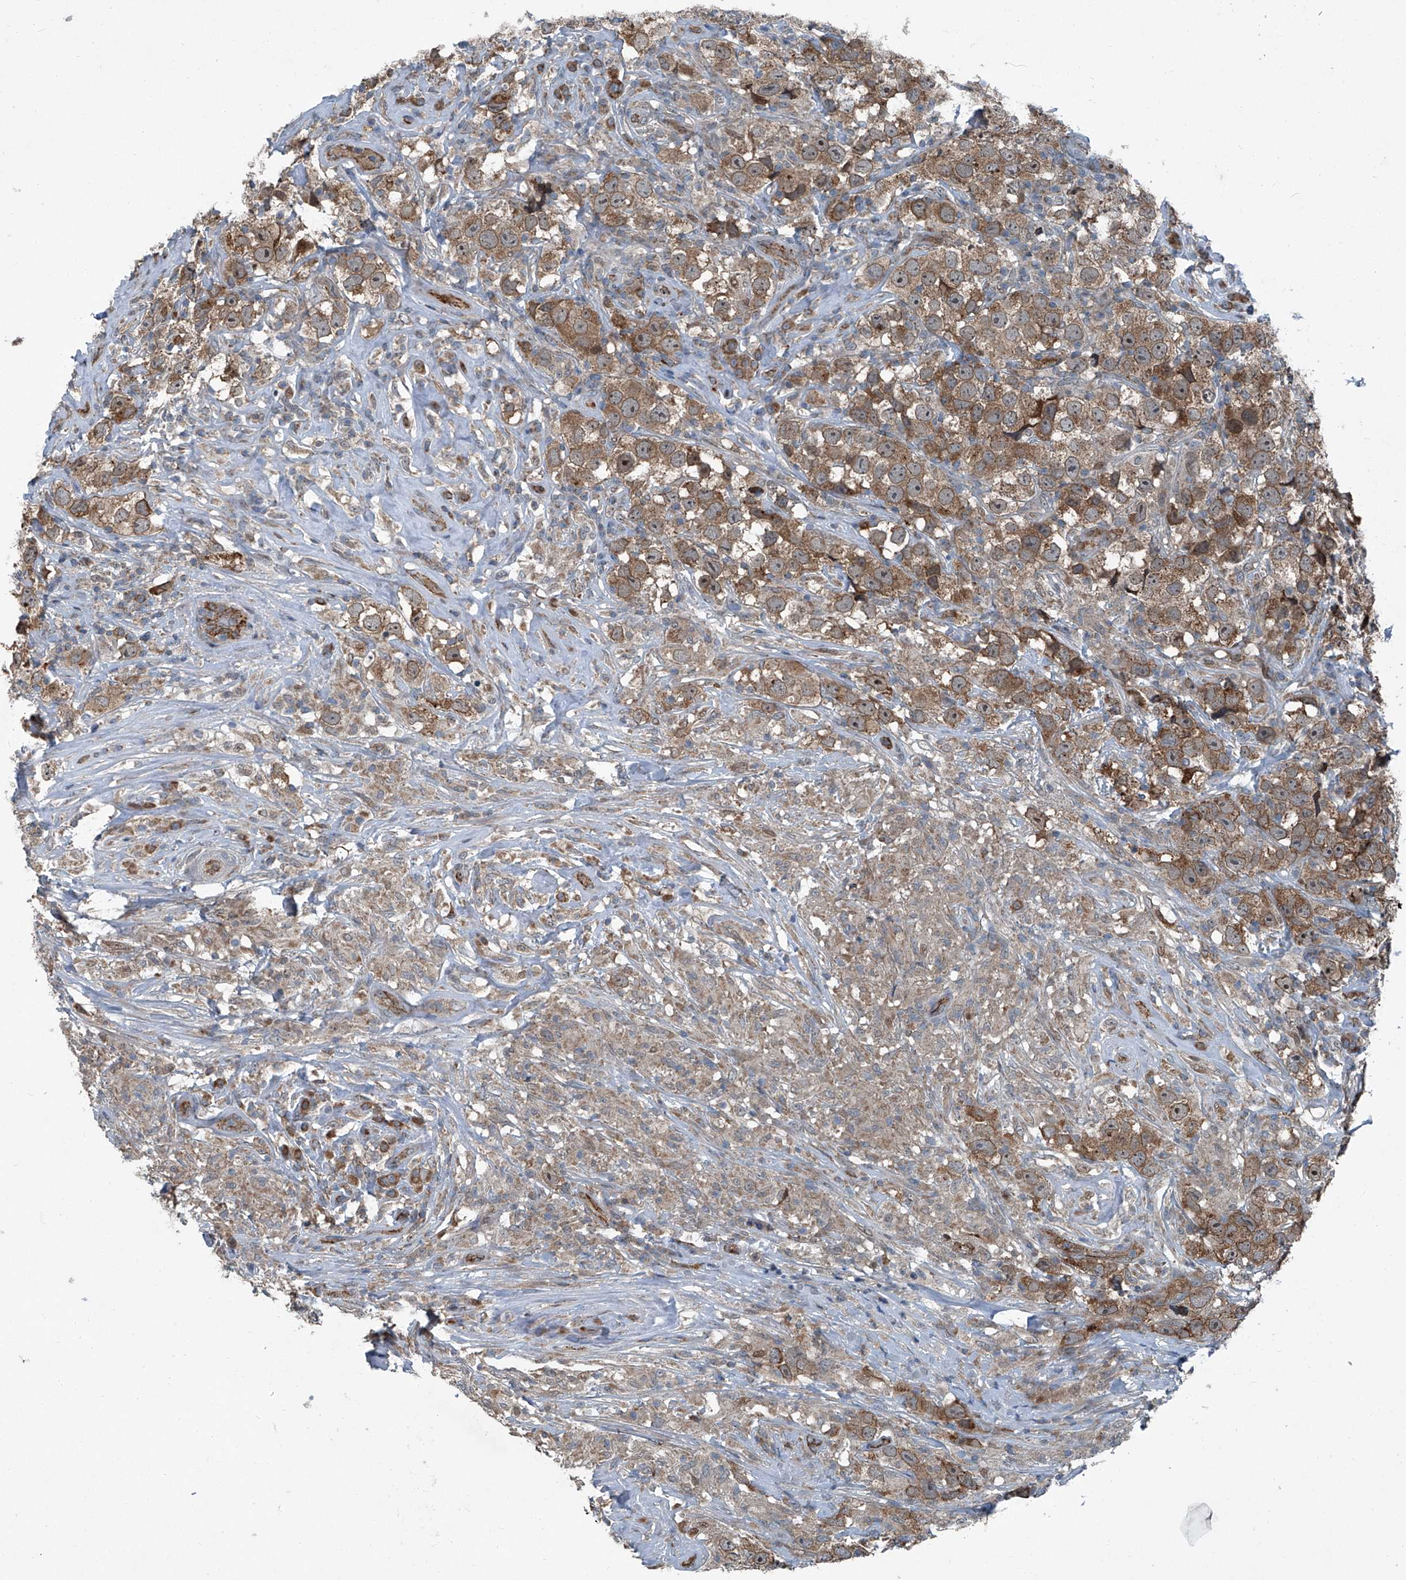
{"staining": {"intensity": "moderate", "quantity": ">75%", "location": "cytoplasmic/membranous,nuclear"}, "tissue": "testis cancer", "cell_type": "Tumor cells", "image_type": "cancer", "snomed": [{"axis": "morphology", "description": "Seminoma, NOS"}, {"axis": "topography", "description": "Testis"}], "caption": "Moderate cytoplasmic/membranous and nuclear staining for a protein is present in approximately >75% of tumor cells of testis seminoma using immunohistochemistry (IHC).", "gene": "SENP2", "patient": {"sex": "male", "age": 49}}